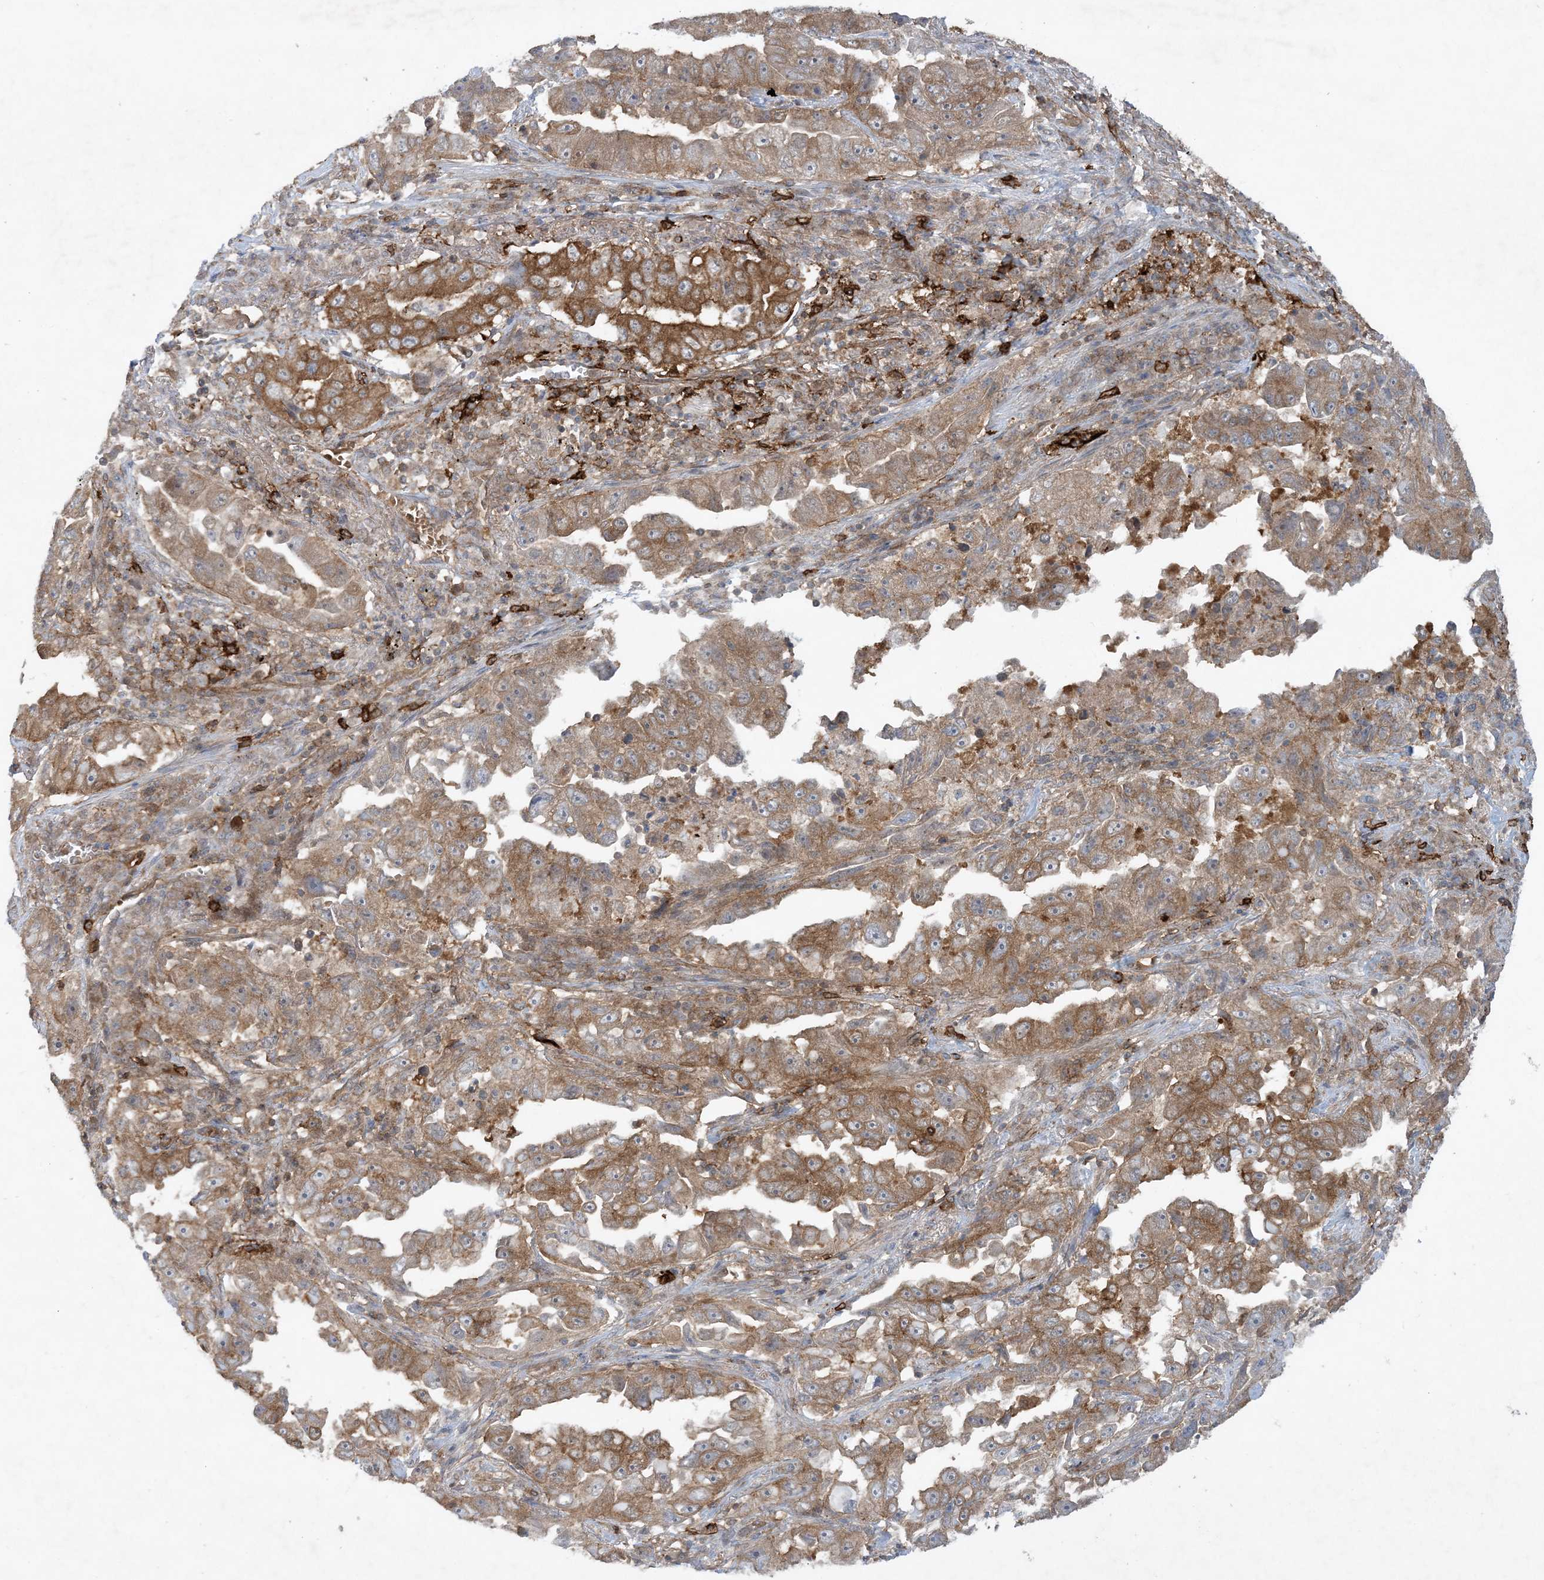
{"staining": {"intensity": "moderate", "quantity": ">75%", "location": "cytoplasmic/membranous"}, "tissue": "lung cancer", "cell_type": "Tumor cells", "image_type": "cancer", "snomed": [{"axis": "morphology", "description": "Adenocarcinoma, NOS"}, {"axis": "topography", "description": "Lung"}], "caption": "This photomicrograph exhibits lung cancer stained with immunohistochemistry (IHC) to label a protein in brown. The cytoplasmic/membranous of tumor cells show moderate positivity for the protein. Nuclei are counter-stained blue.", "gene": "STAM2", "patient": {"sex": "female", "age": 51}}